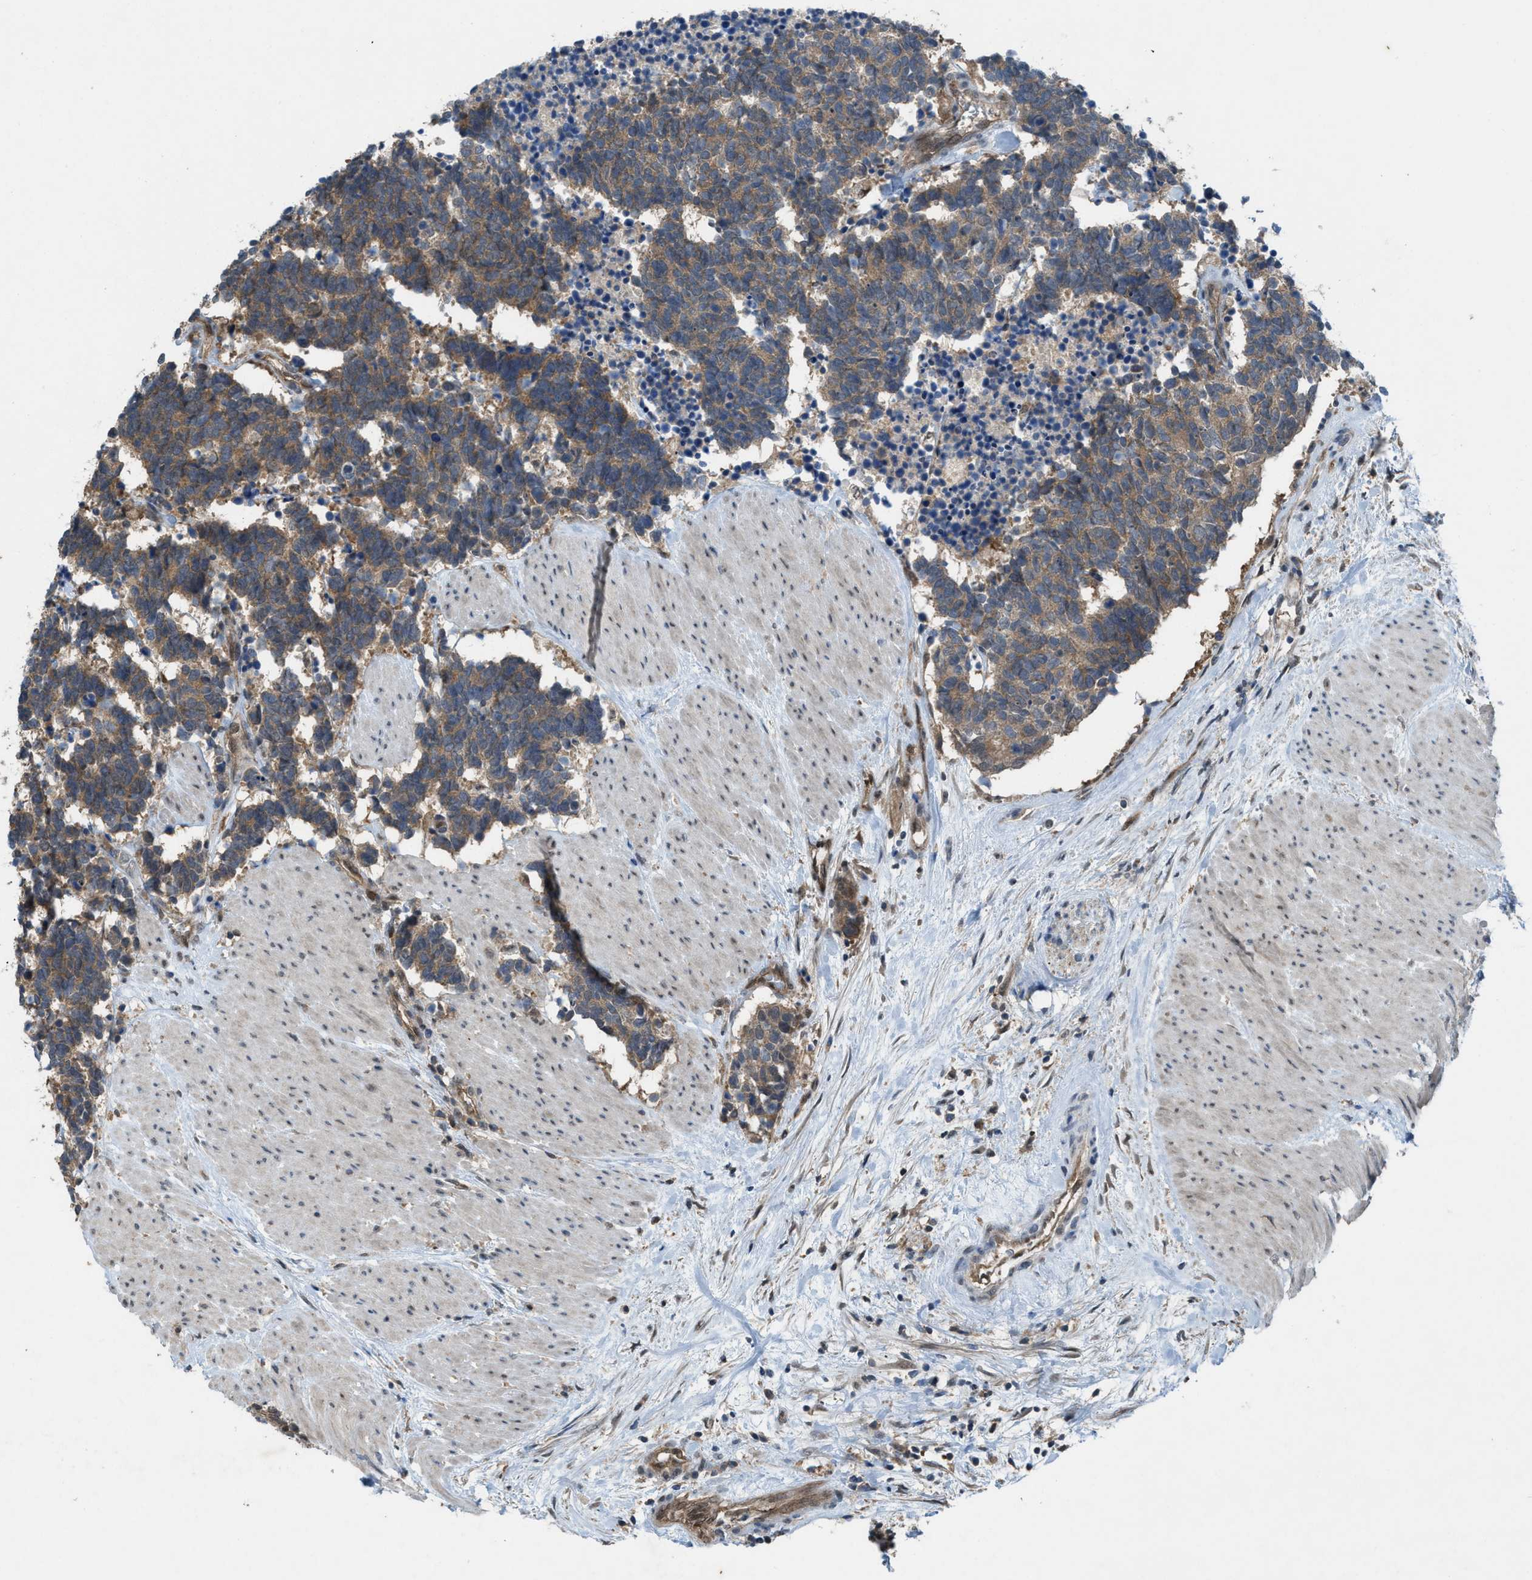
{"staining": {"intensity": "moderate", "quantity": ">75%", "location": "cytoplasmic/membranous"}, "tissue": "carcinoid", "cell_type": "Tumor cells", "image_type": "cancer", "snomed": [{"axis": "morphology", "description": "Carcinoma, NOS"}, {"axis": "morphology", "description": "Carcinoid, malignant, NOS"}, {"axis": "topography", "description": "Urinary bladder"}], "caption": "High-power microscopy captured an immunohistochemistry (IHC) image of carcinoid, revealing moderate cytoplasmic/membranous expression in approximately >75% of tumor cells. (Stains: DAB (3,3'-diaminobenzidine) in brown, nuclei in blue, Microscopy: brightfield microscopy at high magnification).", "gene": "PLAA", "patient": {"sex": "male", "age": 57}}